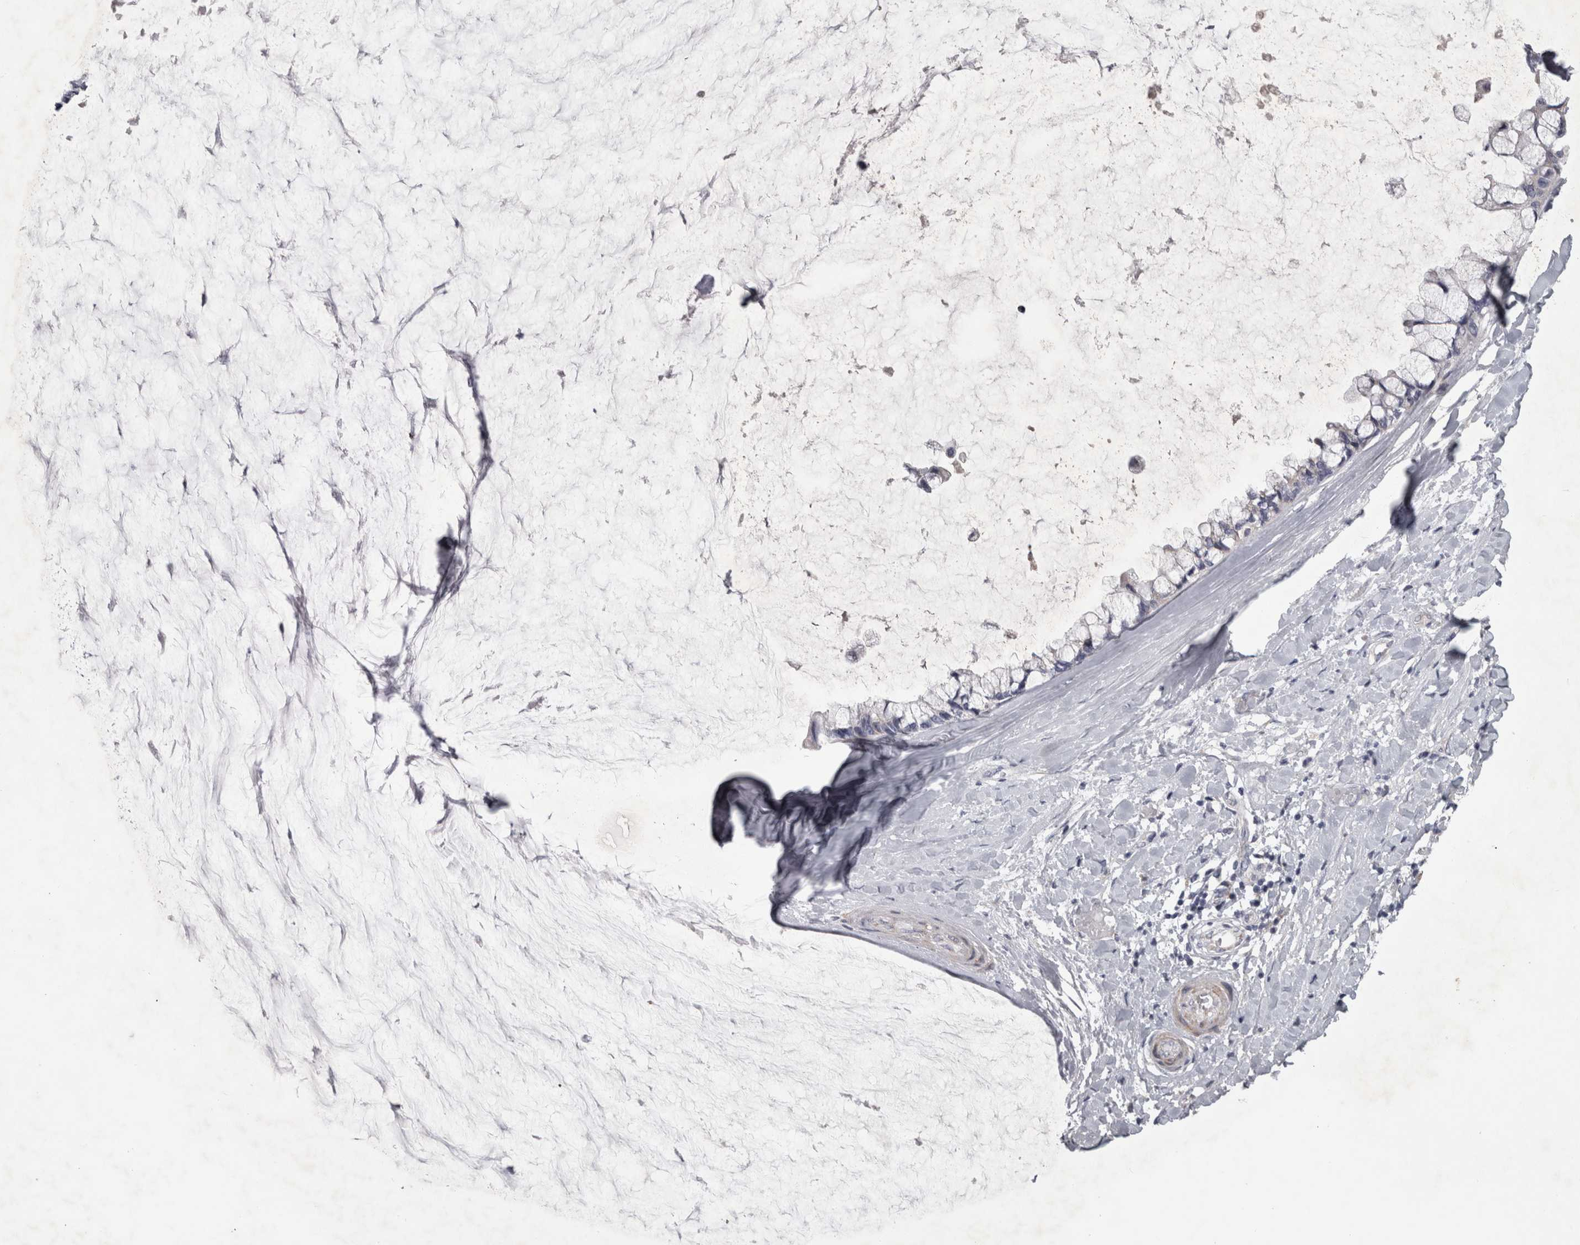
{"staining": {"intensity": "negative", "quantity": "none", "location": "none"}, "tissue": "ovarian cancer", "cell_type": "Tumor cells", "image_type": "cancer", "snomed": [{"axis": "morphology", "description": "Cystadenocarcinoma, mucinous, NOS"}, {"axis": "topography", "description": "Ovary"}], "caption": "Immunohistochemical staining of human ovarian cancer (mucinous cystadenocarcinoma) demonstrates no significant expression in tumor cells. (IHC, brightfield microscopy, high magnification).", "gene": "DBT", "patient": {"sex": "female", "age": 39}}